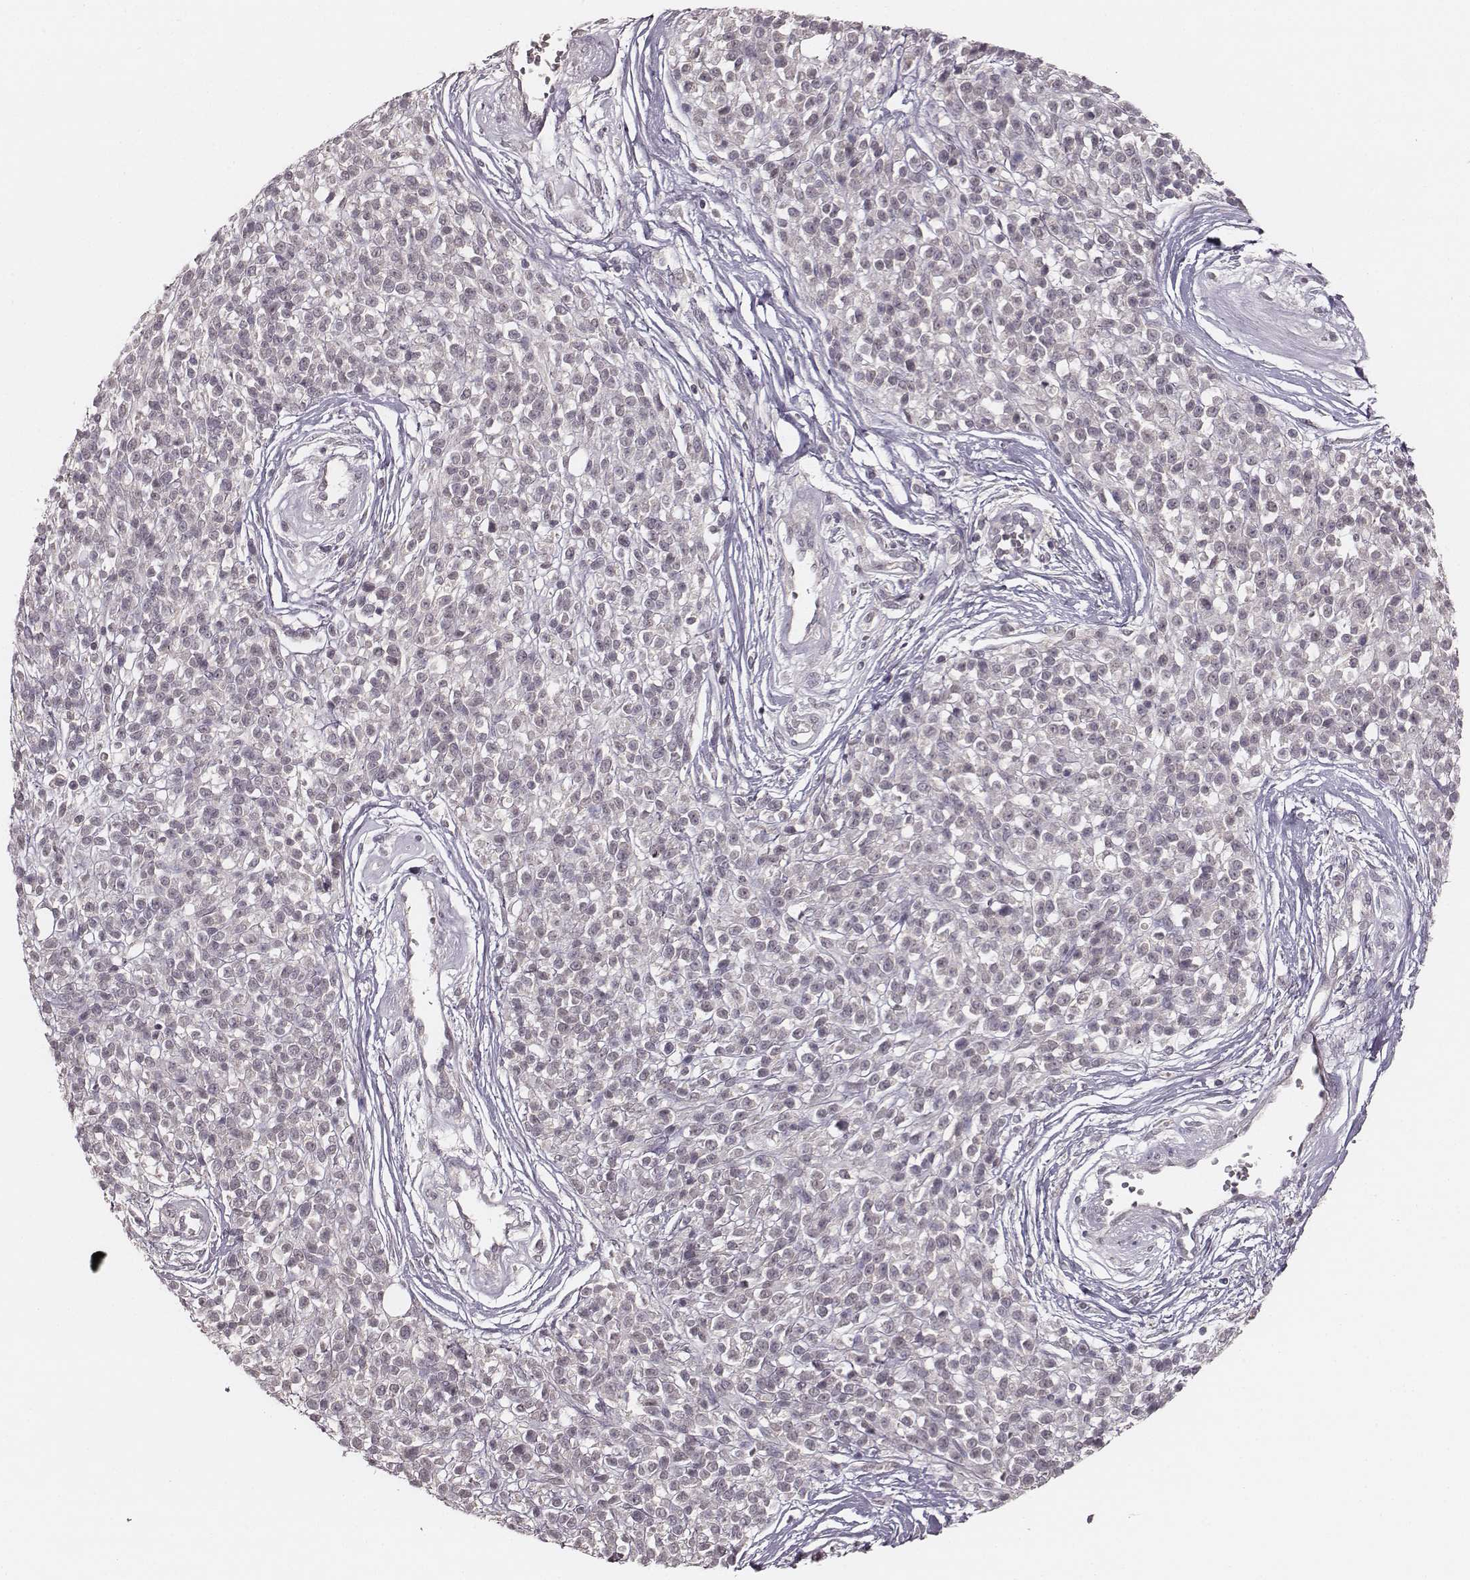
{"staining": {"intensity": "negative", "quantity": "none", "location": "none"}, "tissue": "melanoma", "cell_type": "Tumor cells", "image_type": "cancer", "snomed": [{"axis": "morphology", "description": "Malignant melanoma, NOS"}, {"axis": "topography", "description": "Skin"}, {"axis": "topography", "description": "Skin of trunk"}], "caption": "Photomicrograph shows no significant protein staining in tumor cells of malignant melanoma.", "gene": "LY6K", "patient": {"sex": "male", "age": 74}}